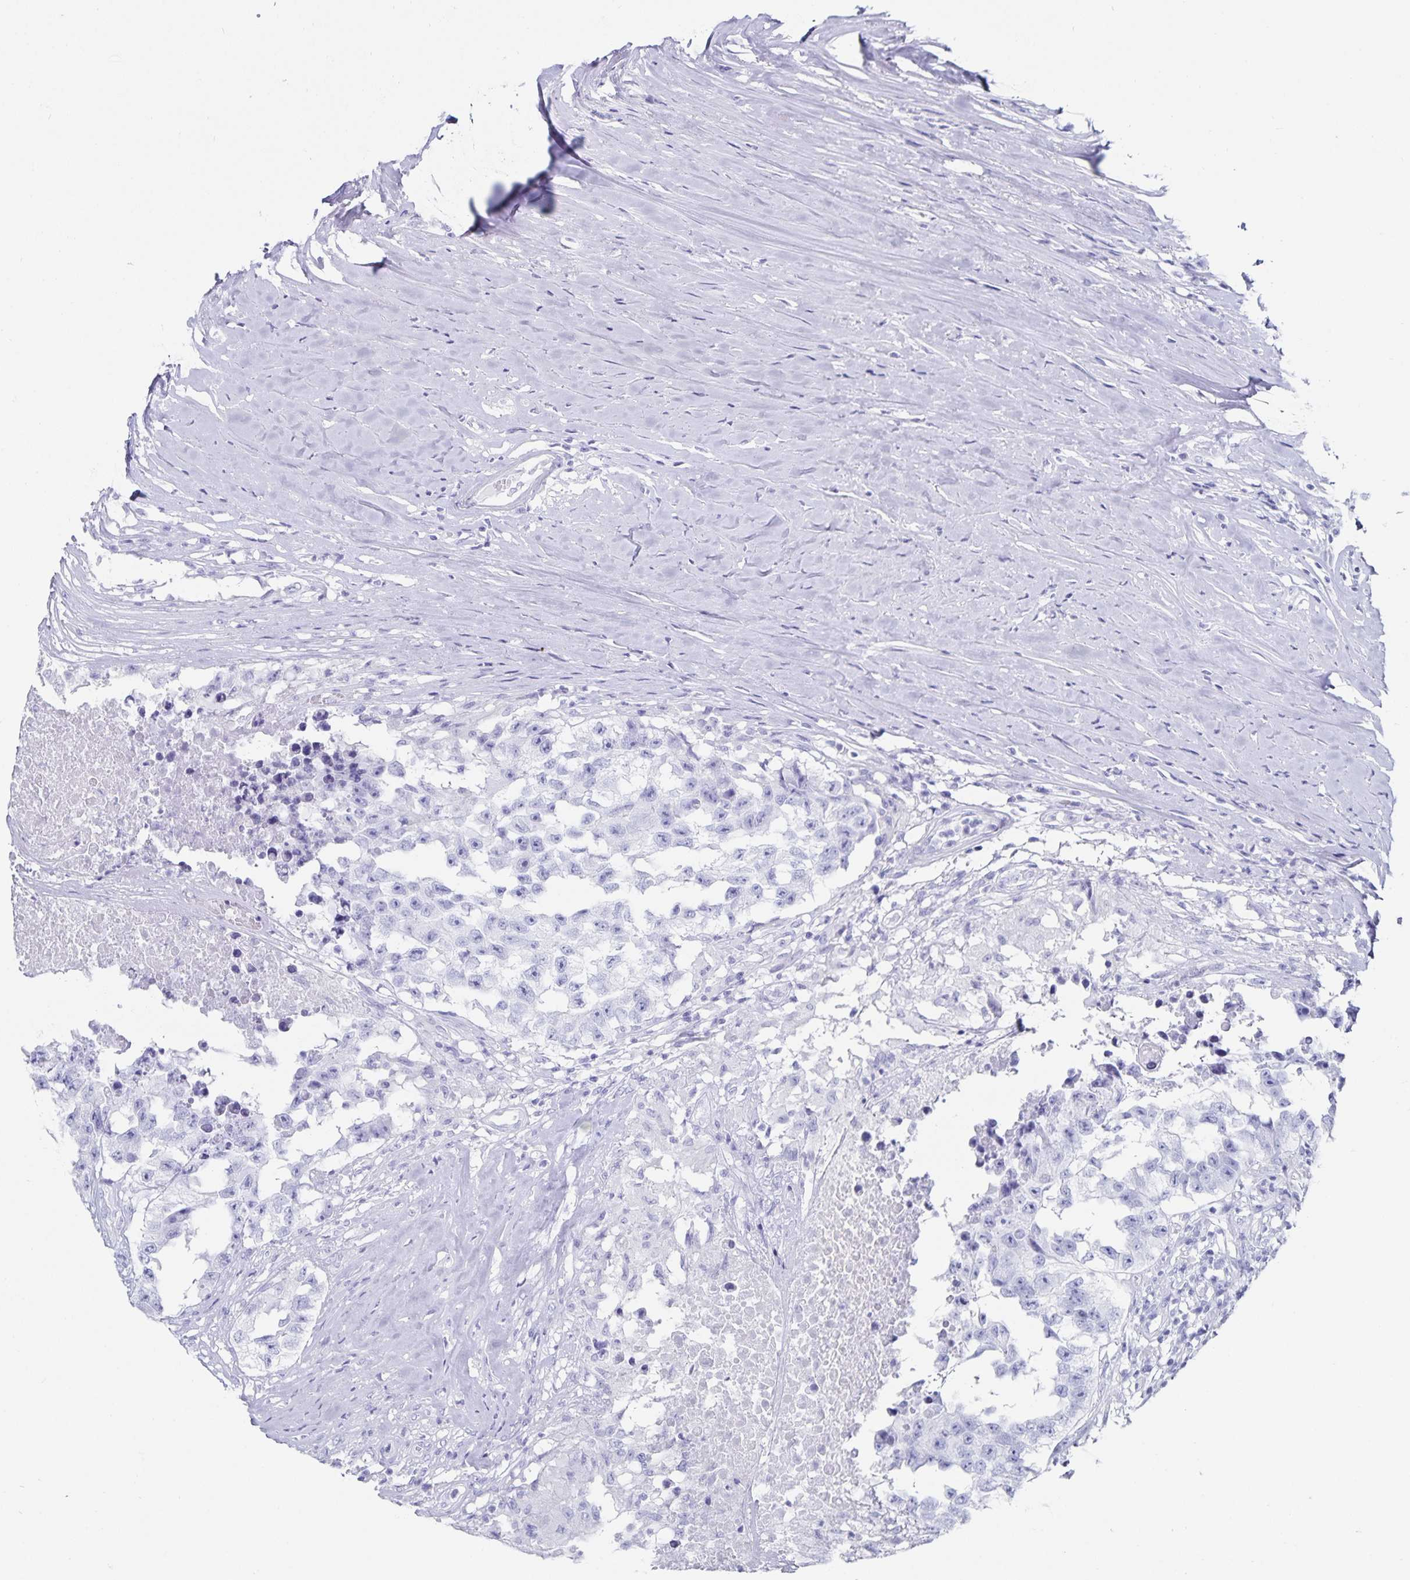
{"staining": {"intensity": "negative", "quantity": "none", "location": "none"}, "tissue": "testis cancer", "cell_type": "Tumor cells", "image_type": "cancer", "snomed": [{"axis": "morphology", "description": "Carcinoma, Embryonal, NOS"}, {"axis": "topography", "description": "Testis"}], "caption": "IHC image of testis cancer stained for a protein (brown), which reveals no staining in tumor cells.", "gene": "C19orf73", "patient": {"sex": "male", "age": 83}}